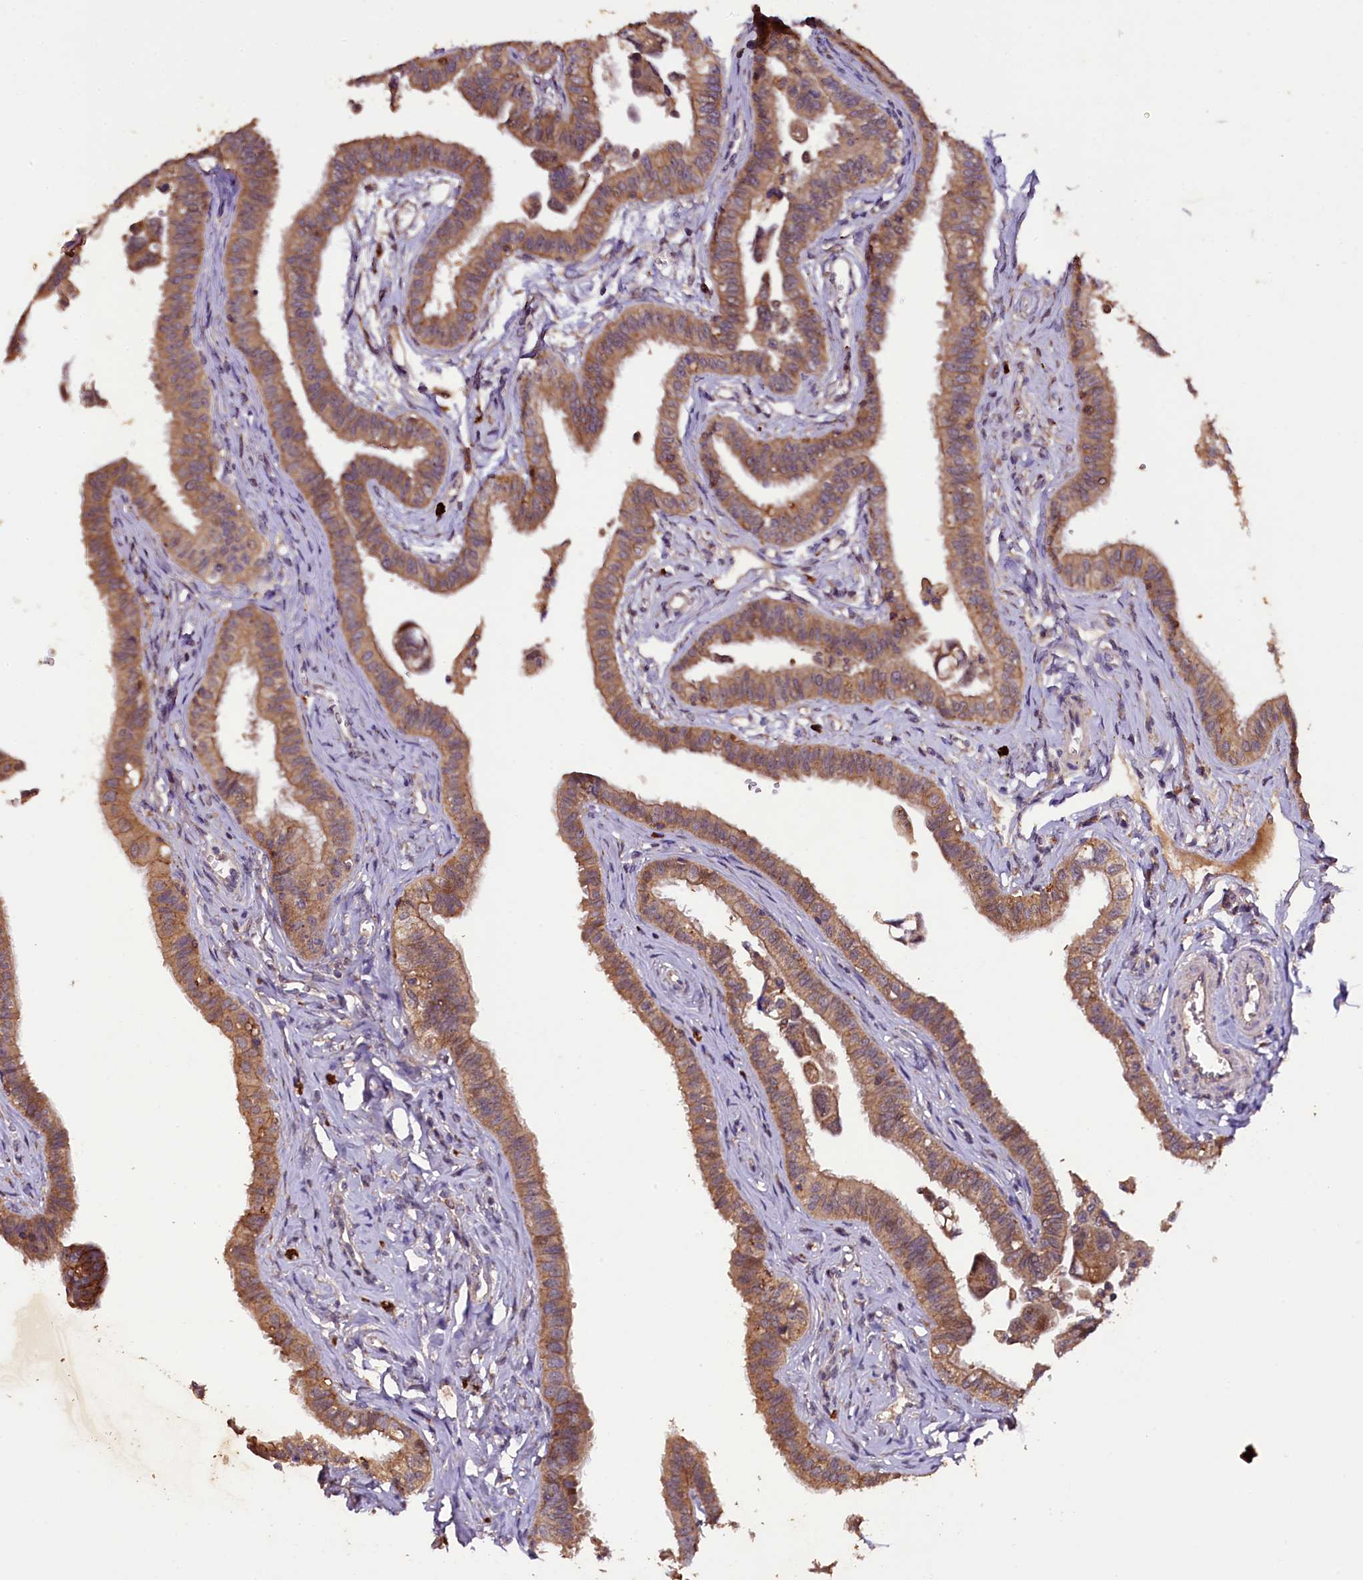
{"staining": {"intensity": "strong", "quantity": ">75%", "location": "cytoplasmic/membranous"}, "tissue": "fallopian tube", "cell_type": "Glandular cells", "image_type": "normal", "snomed": [{"axis": "morphology", "description": "Normal tissue, NOS"}, {"axis": "morphology", "description": "Carcinoma, NOS"}, {"axis": "topography", "description": "Fallopian tube"}, {"axis": "topography", "description": "Ovary"}], "caption": "Immunohistochemical staining of benign human fallopian tube exhibits >75% levels of strong cytoplasmic/membranous protein expression in about >75% of glandular cells.", "gene": "PLXNB1", "patient": {"sex": "female", "age": 59}}